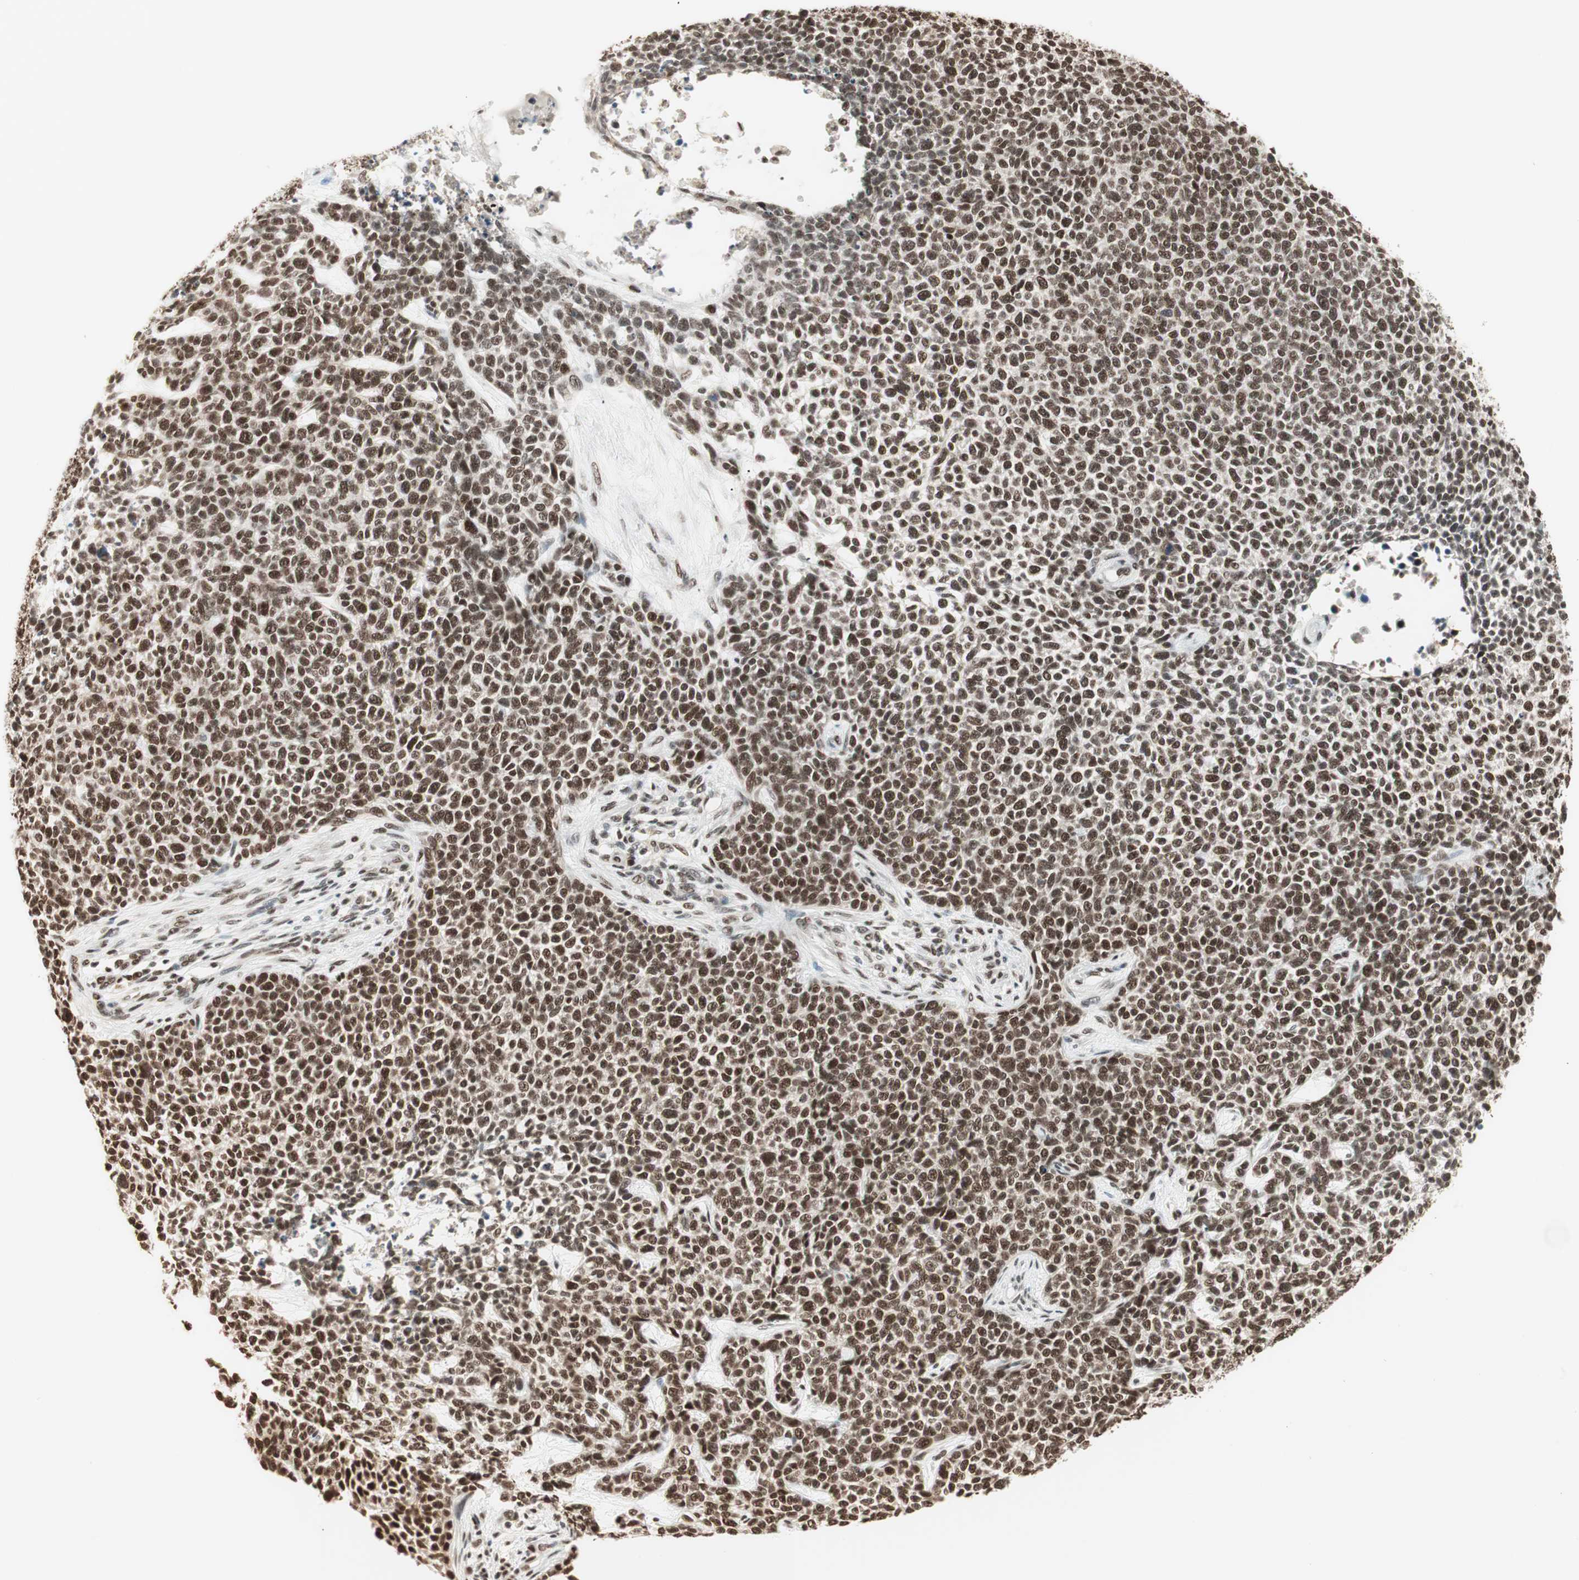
{"staining": {"intensity": "strong", "quantity": ">75%", "location": "nuclear"}, "tissue": "skin cancer", "cell_type": "Tumor cells", "image_type": "cancer", "snomed": [{"axis": "morphology", "description": "Basal cell carcinoma"}, {"axis": "topography", "description": "Skin"}], "caption": "The immunohistochemical stain labels strong nuclear staining in tumor cells of skin cancer tissue.", "gene": "SMARCE1", "patient": {"sex": "female", "age": 84}}